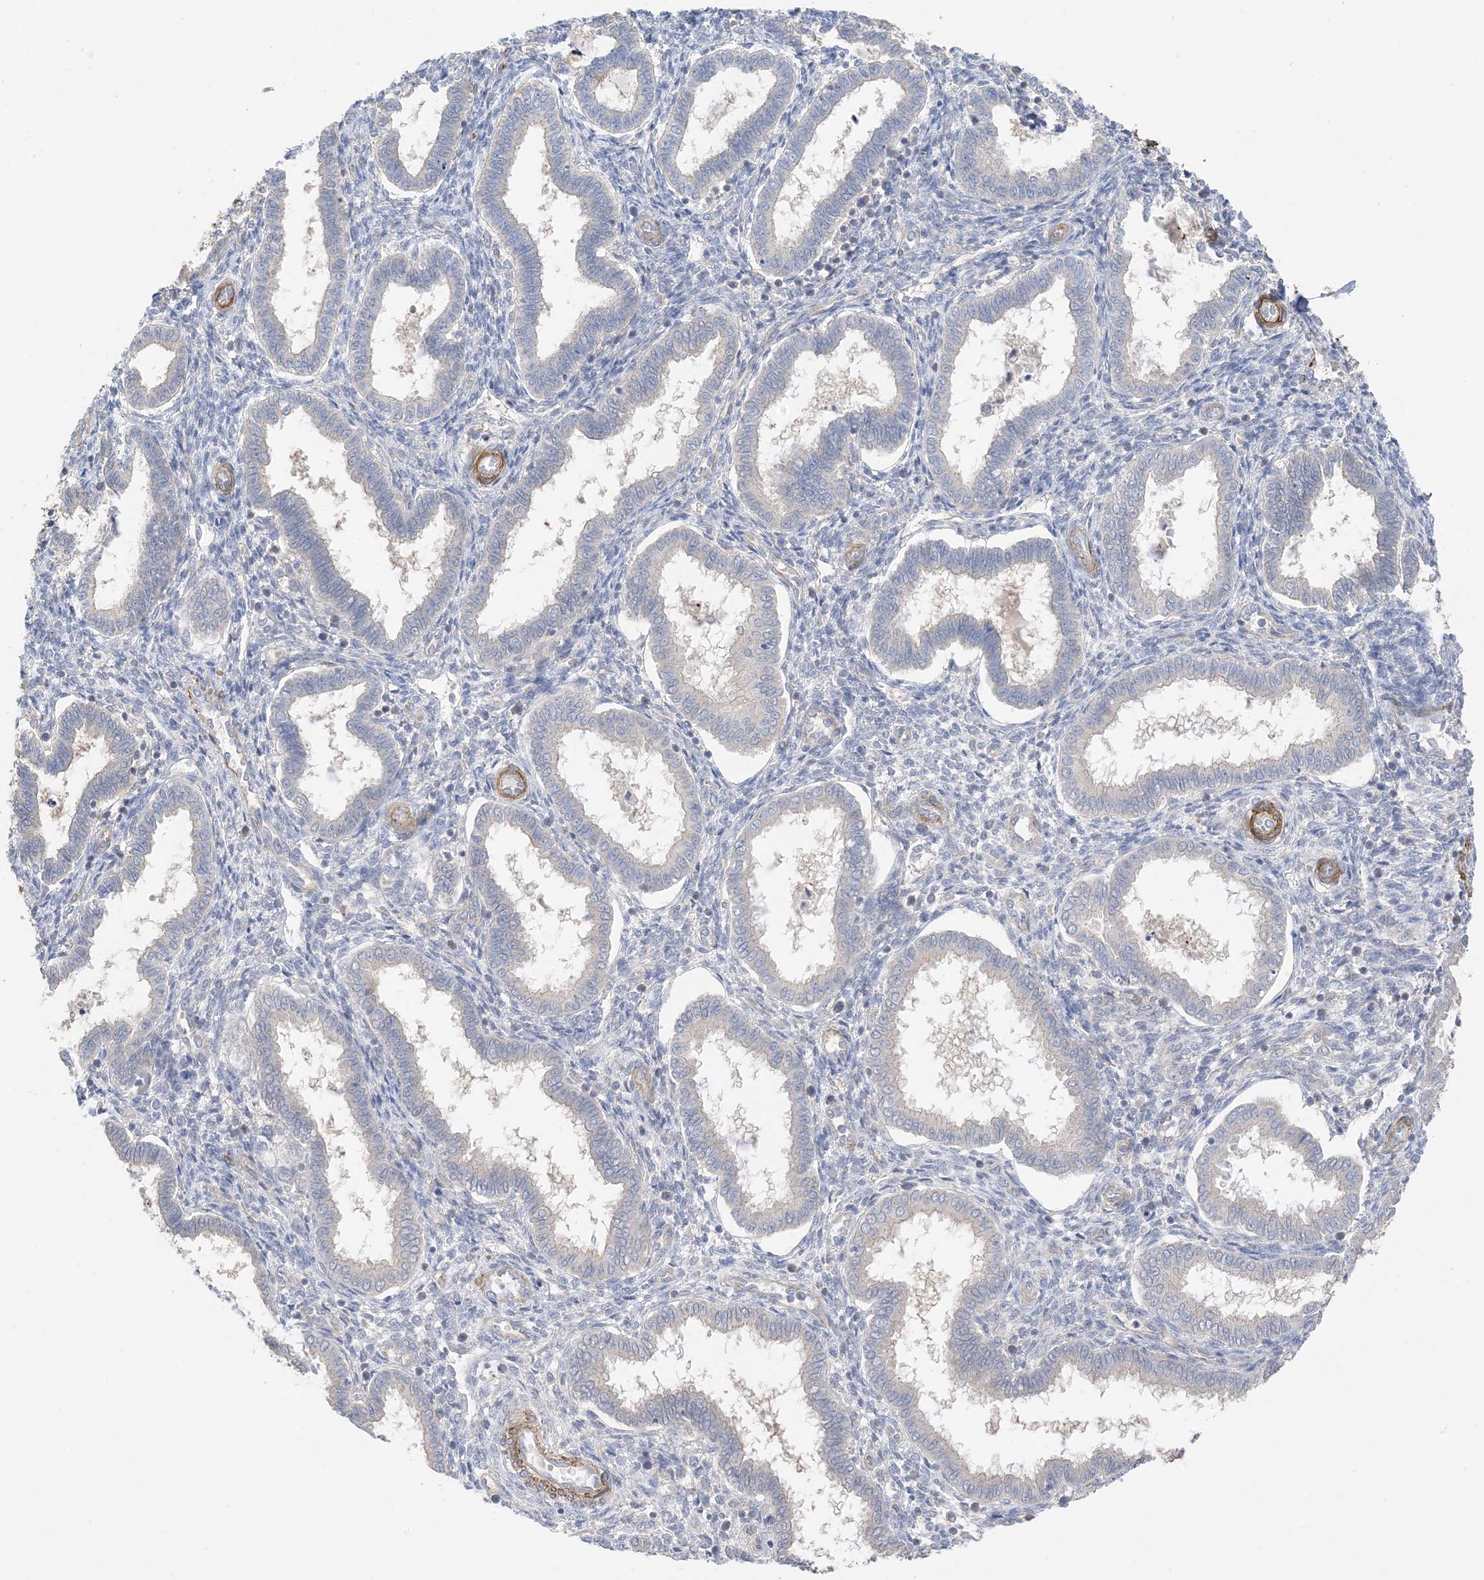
{"staining": {"intensity": "negative", "quantity": "none", "location": "none"}, "tissue": "endometrium", "cell_type": "Cells in endometrial stroma", "image_type": "normal", "snomed": [{"axis": "morphology", "description": "Normal tissue, NOS"}, {"axis": "topography", "description": "Endometrium"}], "caption": "Immunohistochemical staining of normal human endometrium exhibits no significant positivity in cells in endometrial stroma. (DAB (3,3'-diaminobenzidine) IHC with hematoxylin counter stain).", "gene": "KIFBP", "patient": {"sex": "female", "age": 24}}